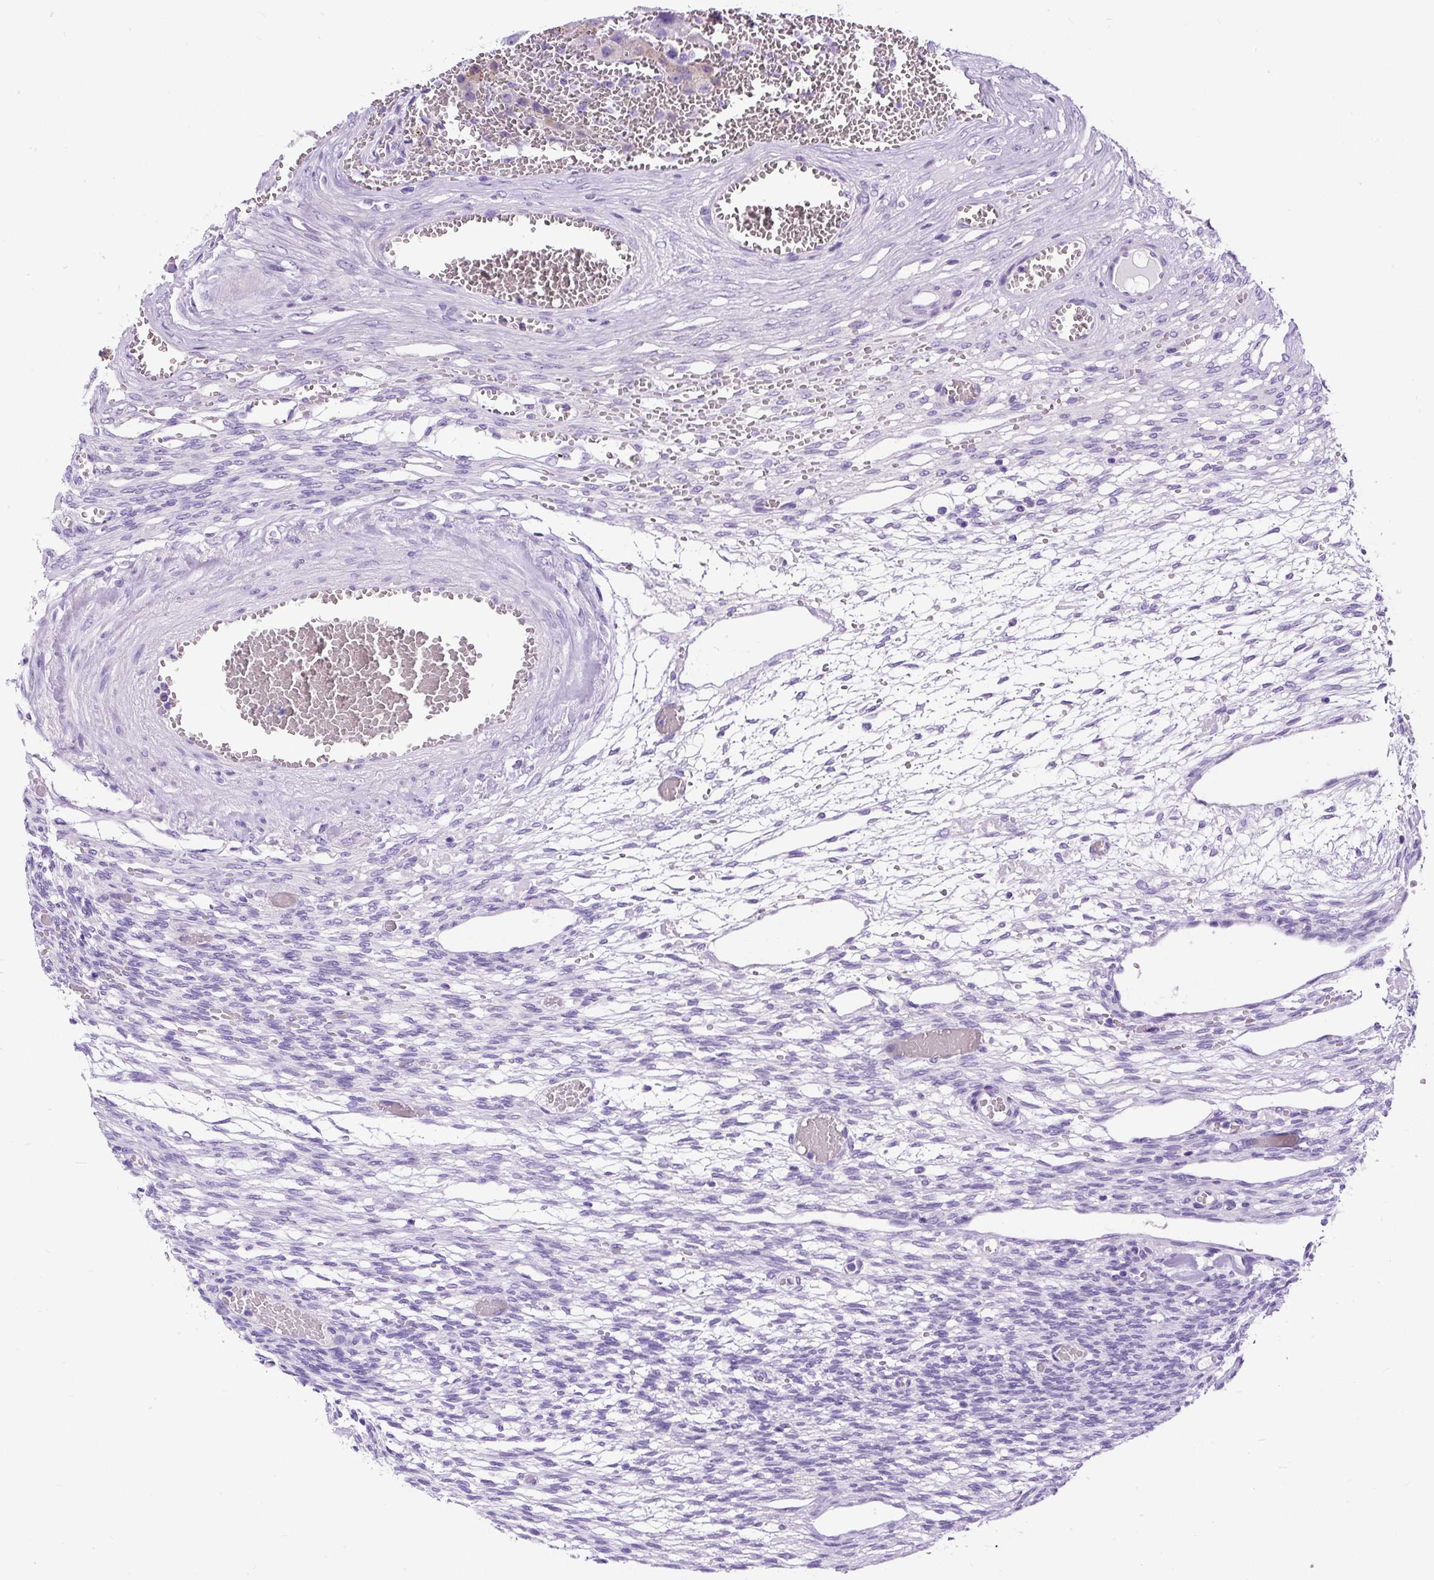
{"staining": {"intensity": "negative", "quantity": "none", "location": "none"}, "tissue": "ovary", "cell_type": "Follicle cells", "image_type": "normal", "snomed": [{"axis": "morphology", "description": "Normal tissue, NOS"}, {"axis": "topography", "description": "Ovary"}], "caption": "This is an IHC image of unremarkable ovary. There is no positivity in follicle cells.", "gene": "STOX2", "patient": {"sex": "female", "age": 67}}